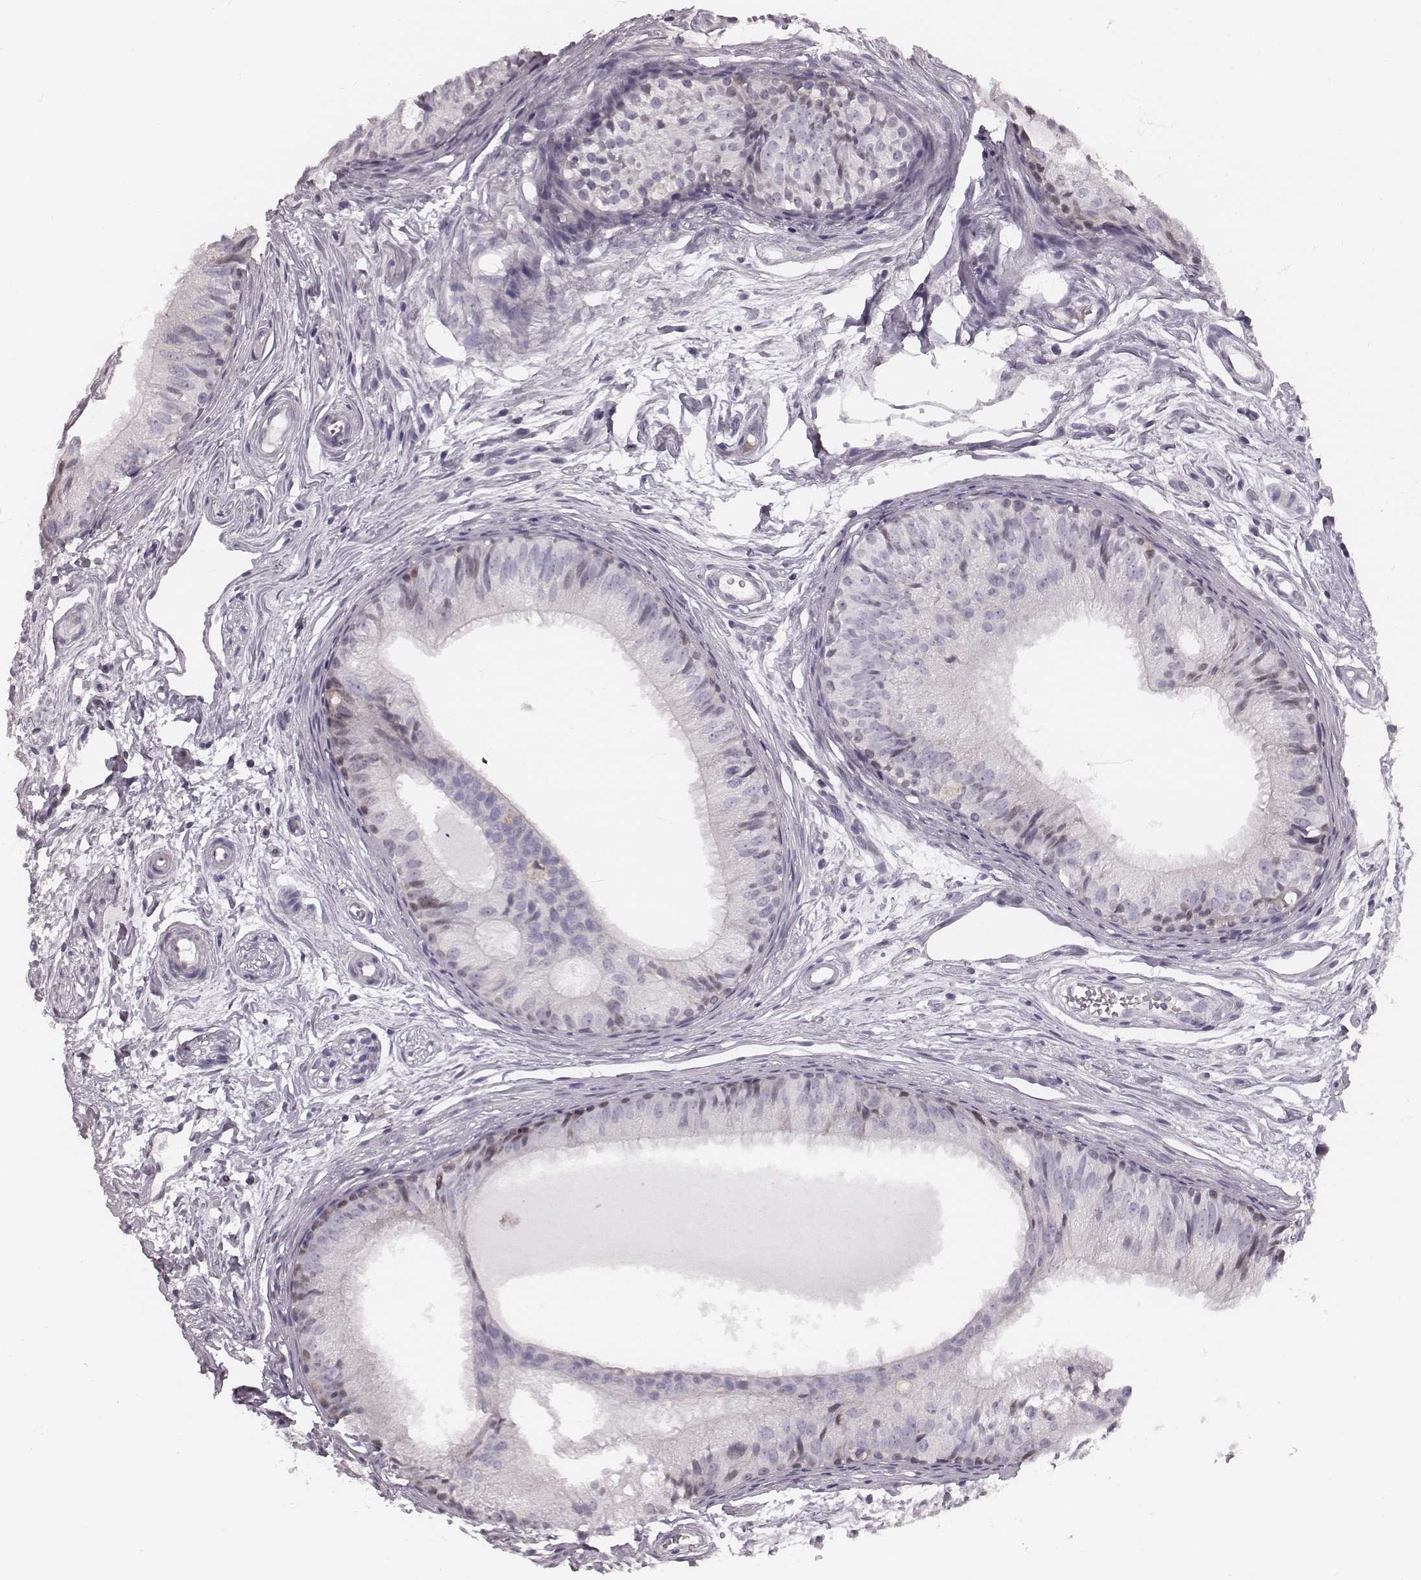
{"staining": {"intensity": "negative", "quantity": "none", "location": "none"}, "tissue": "epididymis", "cell_type": "Glandular cells", "image_type": "normal", "snomed": [{"axis": "morphology", "description": "Normal tissue, NOS"}, {"axis": "topography", "description": "Epididymis"}], "caption": "The IHC image has no significant expression in glandular cells of epididymis. Brightfield microscopy of immunohistochemistry (IHC) stained with DAB (3,3'-diaminobenzidine) (brown) and hematoxylin (blue), captured at high magnification.", "gene": "S100Z", "patient": {"sex": "male", "age": 25}}